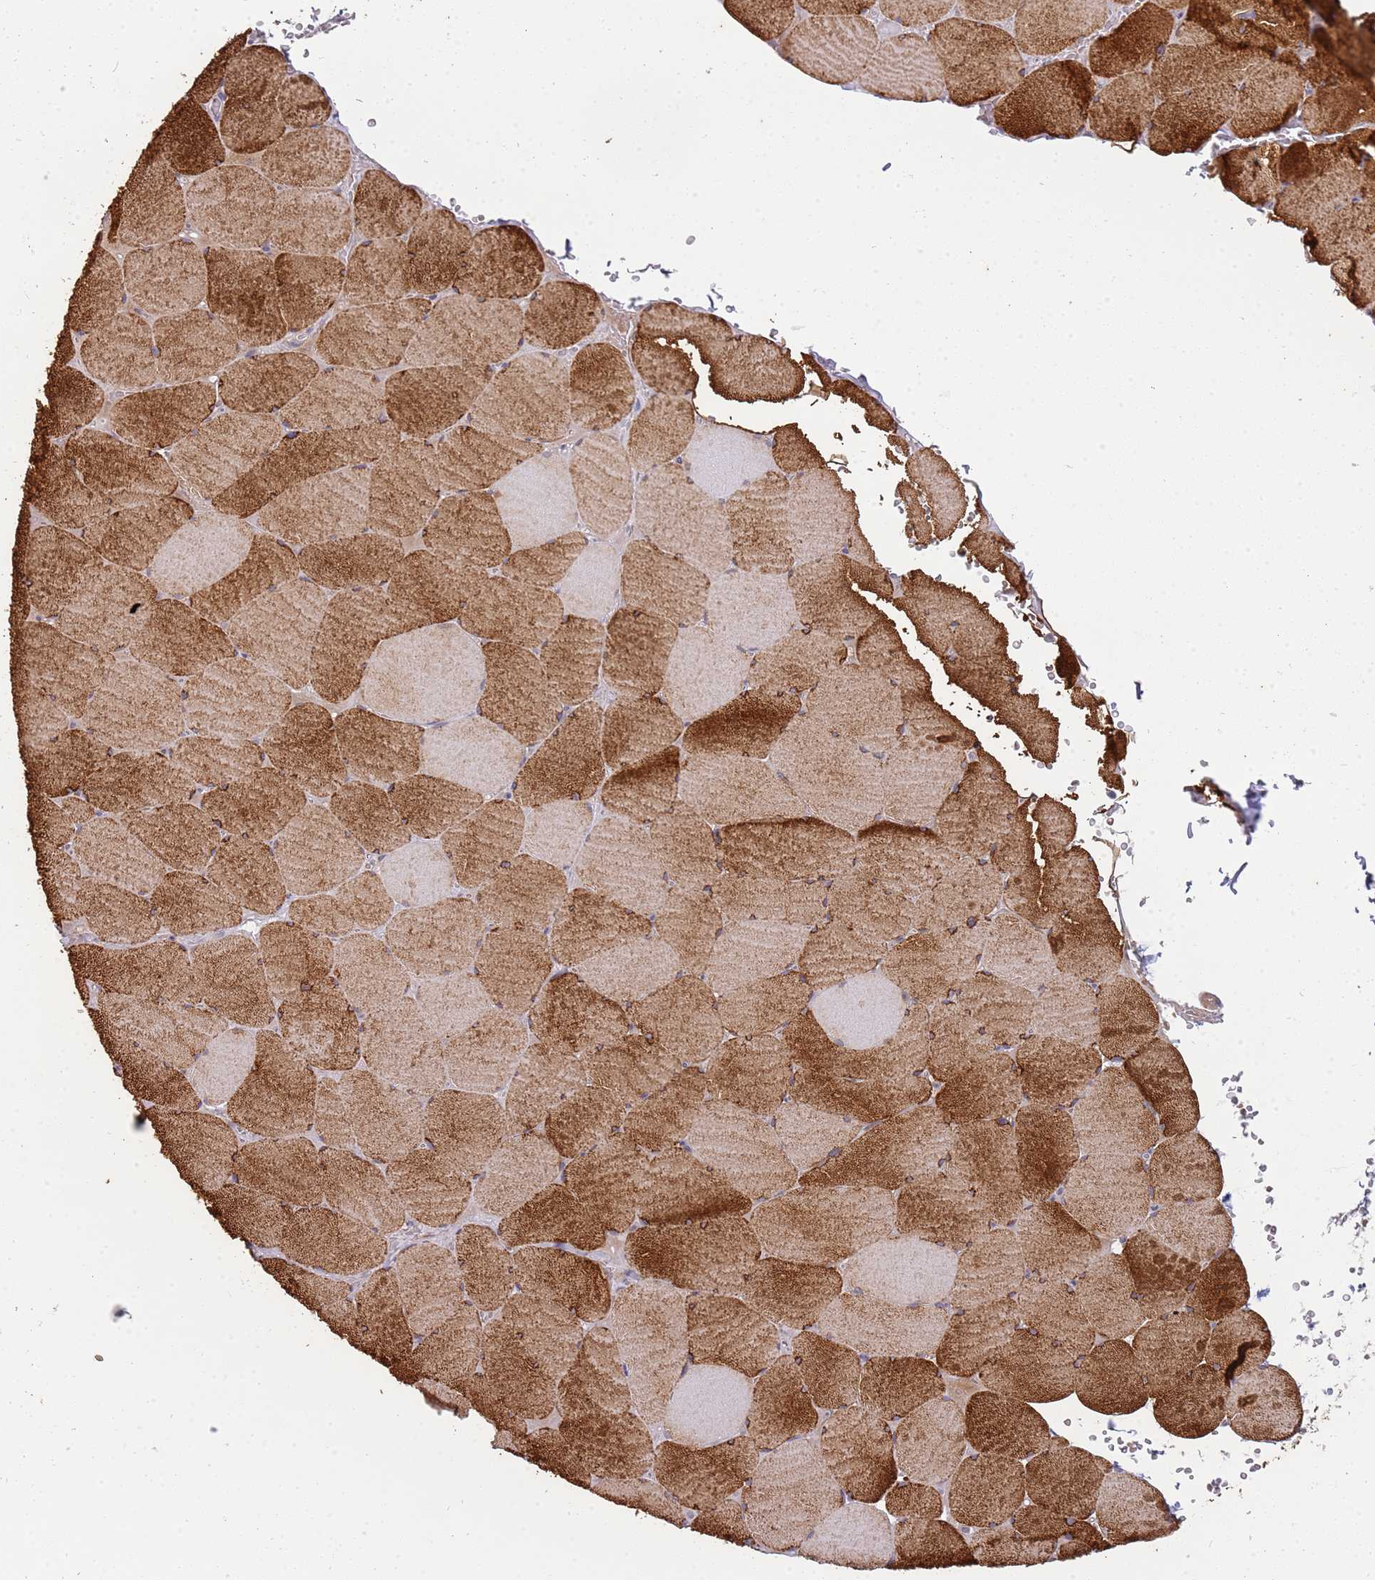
{"staining": {"intensity": "strong", "quantity": ">75%", "location": "cytoplasmic/membranous"}, "tissue": "skeletal muscle", "cell_type": "Myocytes", "image_type": "normal", "snomed": [{"axis": "morphology", "description": "Normal tissue, NOS"}, {"axis": "topography", "description": "Skeletal muscle"}, {"axis": "topography", "description": "Head-Neck"}], "caption": "A brown stain labels strong cytoplasmic/membranous staining of a protein in myocytes of normal skeletal muscle. (DAB = brown stain, brightfield microscopy at high magnification).", "gene": "NMUR2", "patient": {"sex": "male", "age": 66}}